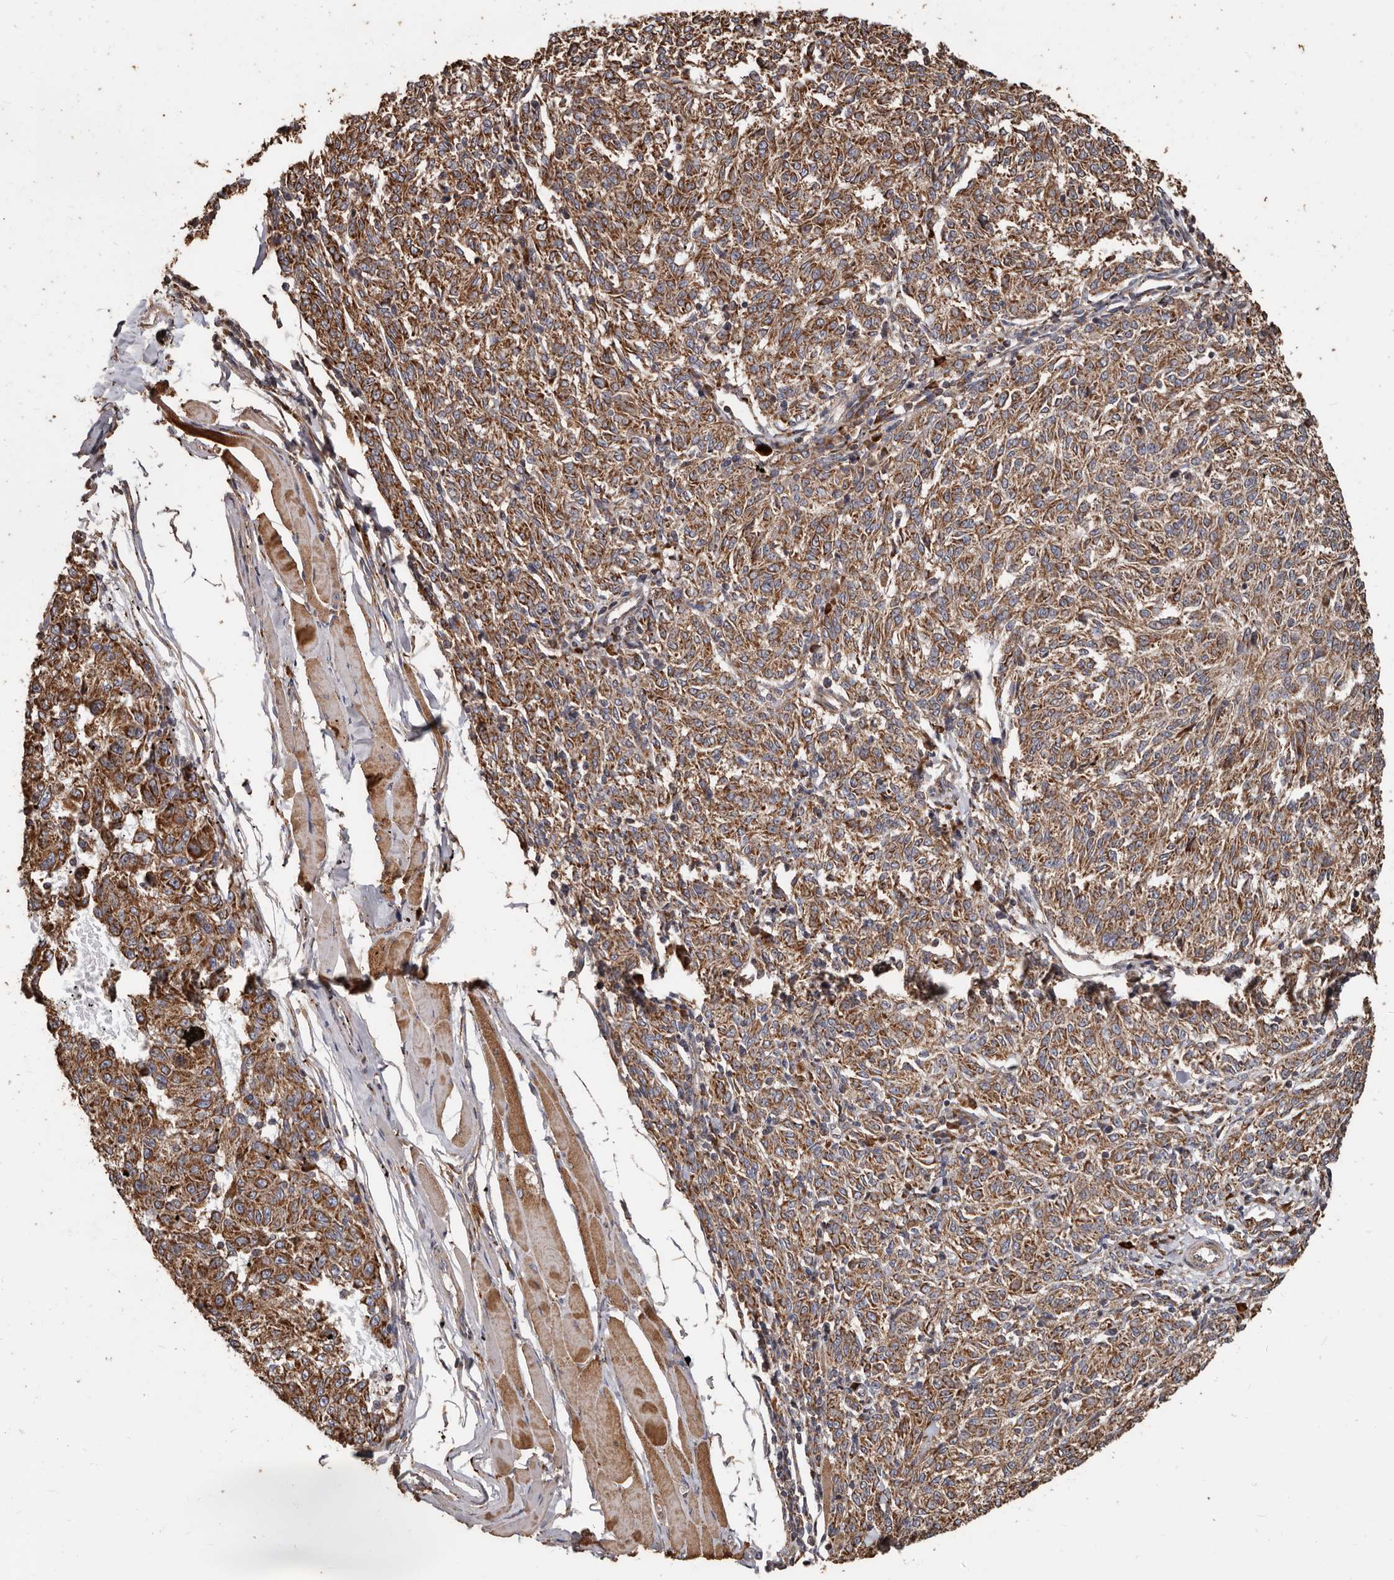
{"staining": {"intensity": "moderate", "quantity": ">75%", "location": "cytoplasmic/membranous"}, "tissue": "melanoma", "cell_type": "Tumor cells", "image_type": "cancer", "snomed": [{"axis": "morphology", "description": "Malignant melanoma, NOS"}, {"axis": "topography", "description": "Skin"}], "caption": "Immunohistochemistry staining of melanoma, which displays medium levels of moderate cytoplasmic/membranous staining in approximately >75% of tumor cells indicating moderate cytoplasmic/membranous protein staining. The staining was performed using DAB (brown) for protein detection and nuclei were counterstained in hematoxylin (blue).", "gene": "OSGIN2", "patient": {"sex": "female", "age": 72}}